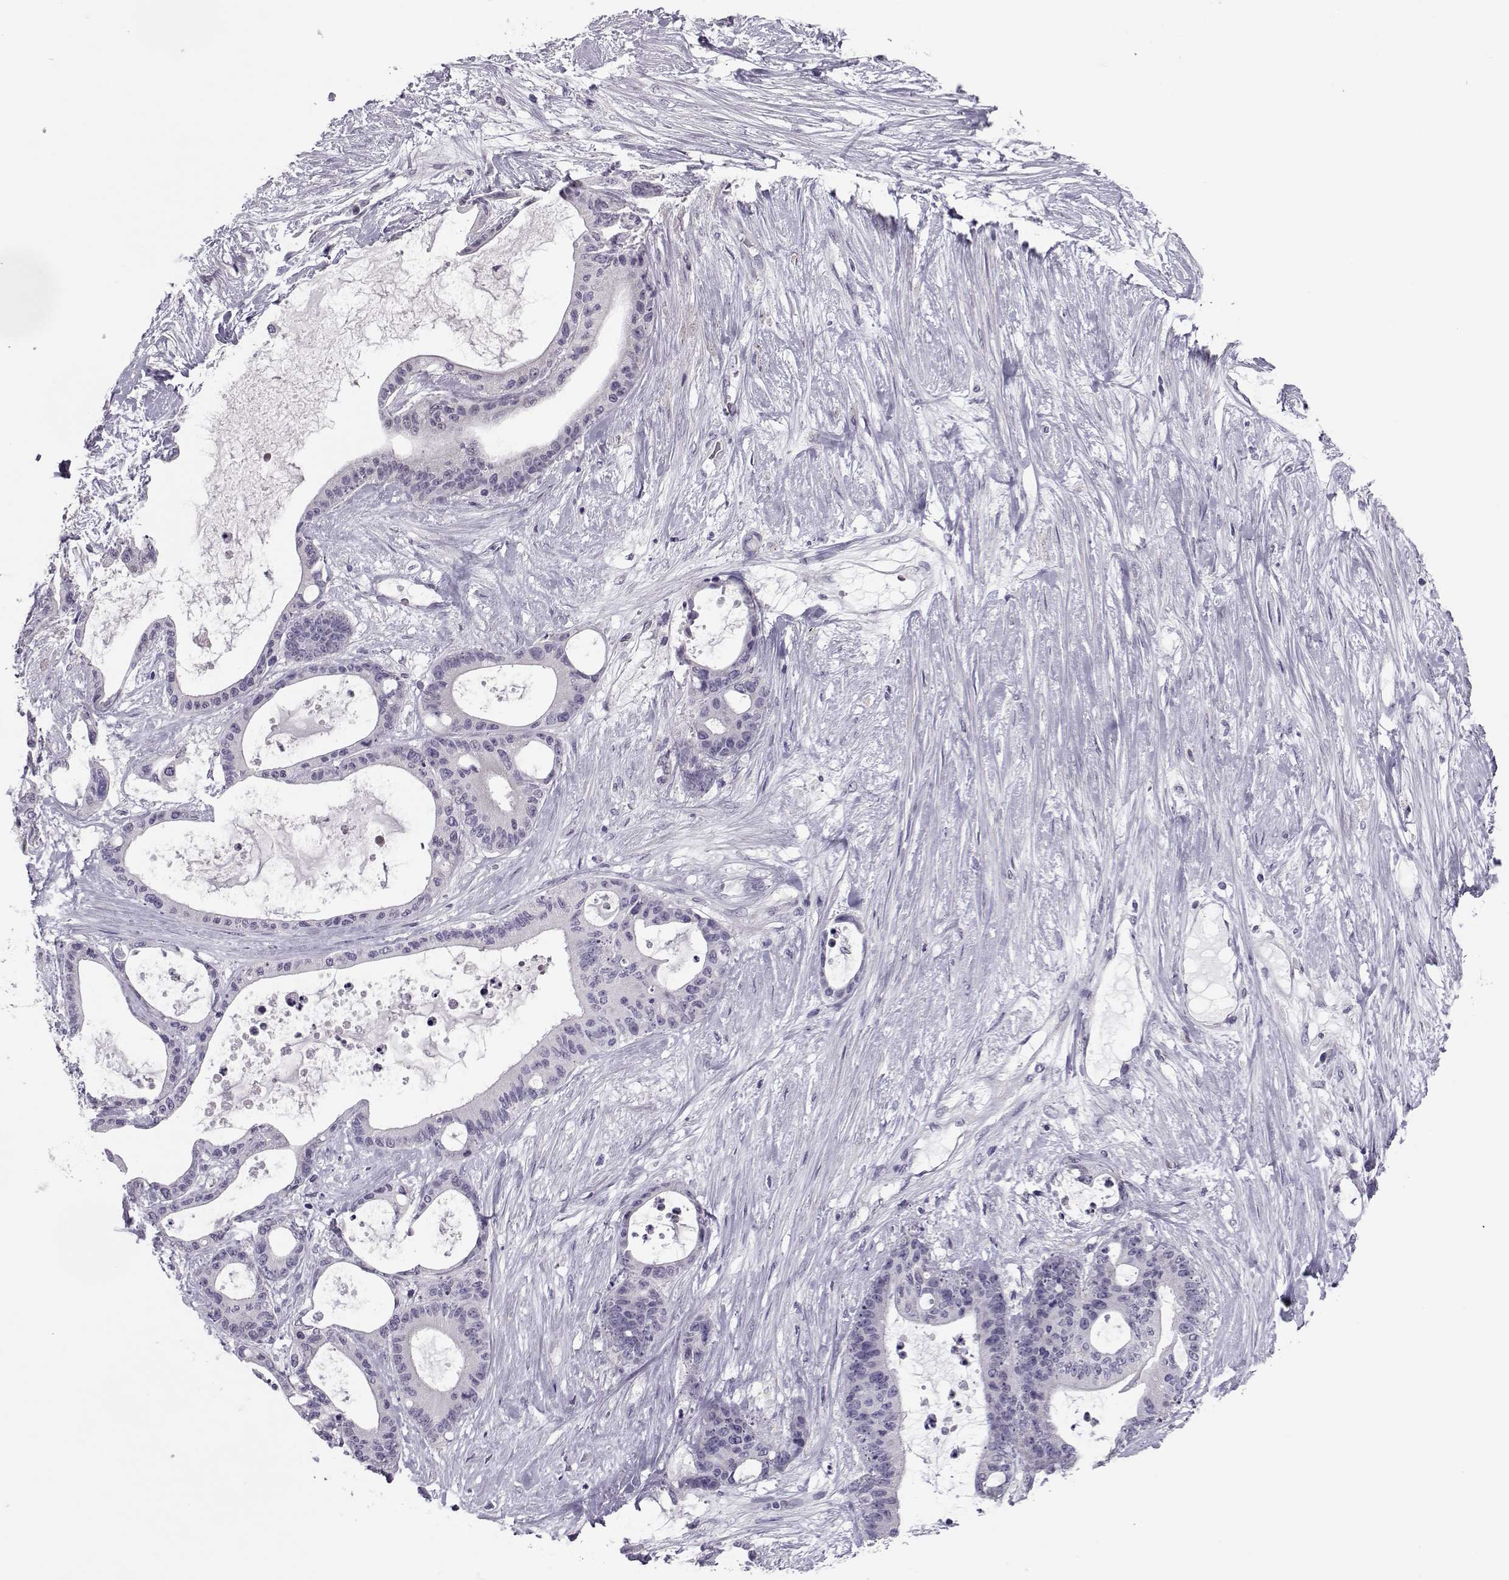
{"staining": {"intensity": "negative", "quantity": "none", "location": "none"}, "tissue": "liver cancer", "cell_type": "Tumor cells", "image_type": "cancer", "snomed": [{"axis": "morphology", "description": "Normal tissue, NOS"}, {"axis": "morphology", "description": "Cholangiocarcinoma"}, {"axis": "topography", "description": "Liver"}, {"axis": "topography", "description": "Peripheral nerve tissue"}], "caption": "A photomicrograph of liver cancer (cholangiocarcinoma) stained for a protein displays no brown staining in tumor cells.", "gene": "ASRGL1", "patient": {"sex": "female", "age": 73}}